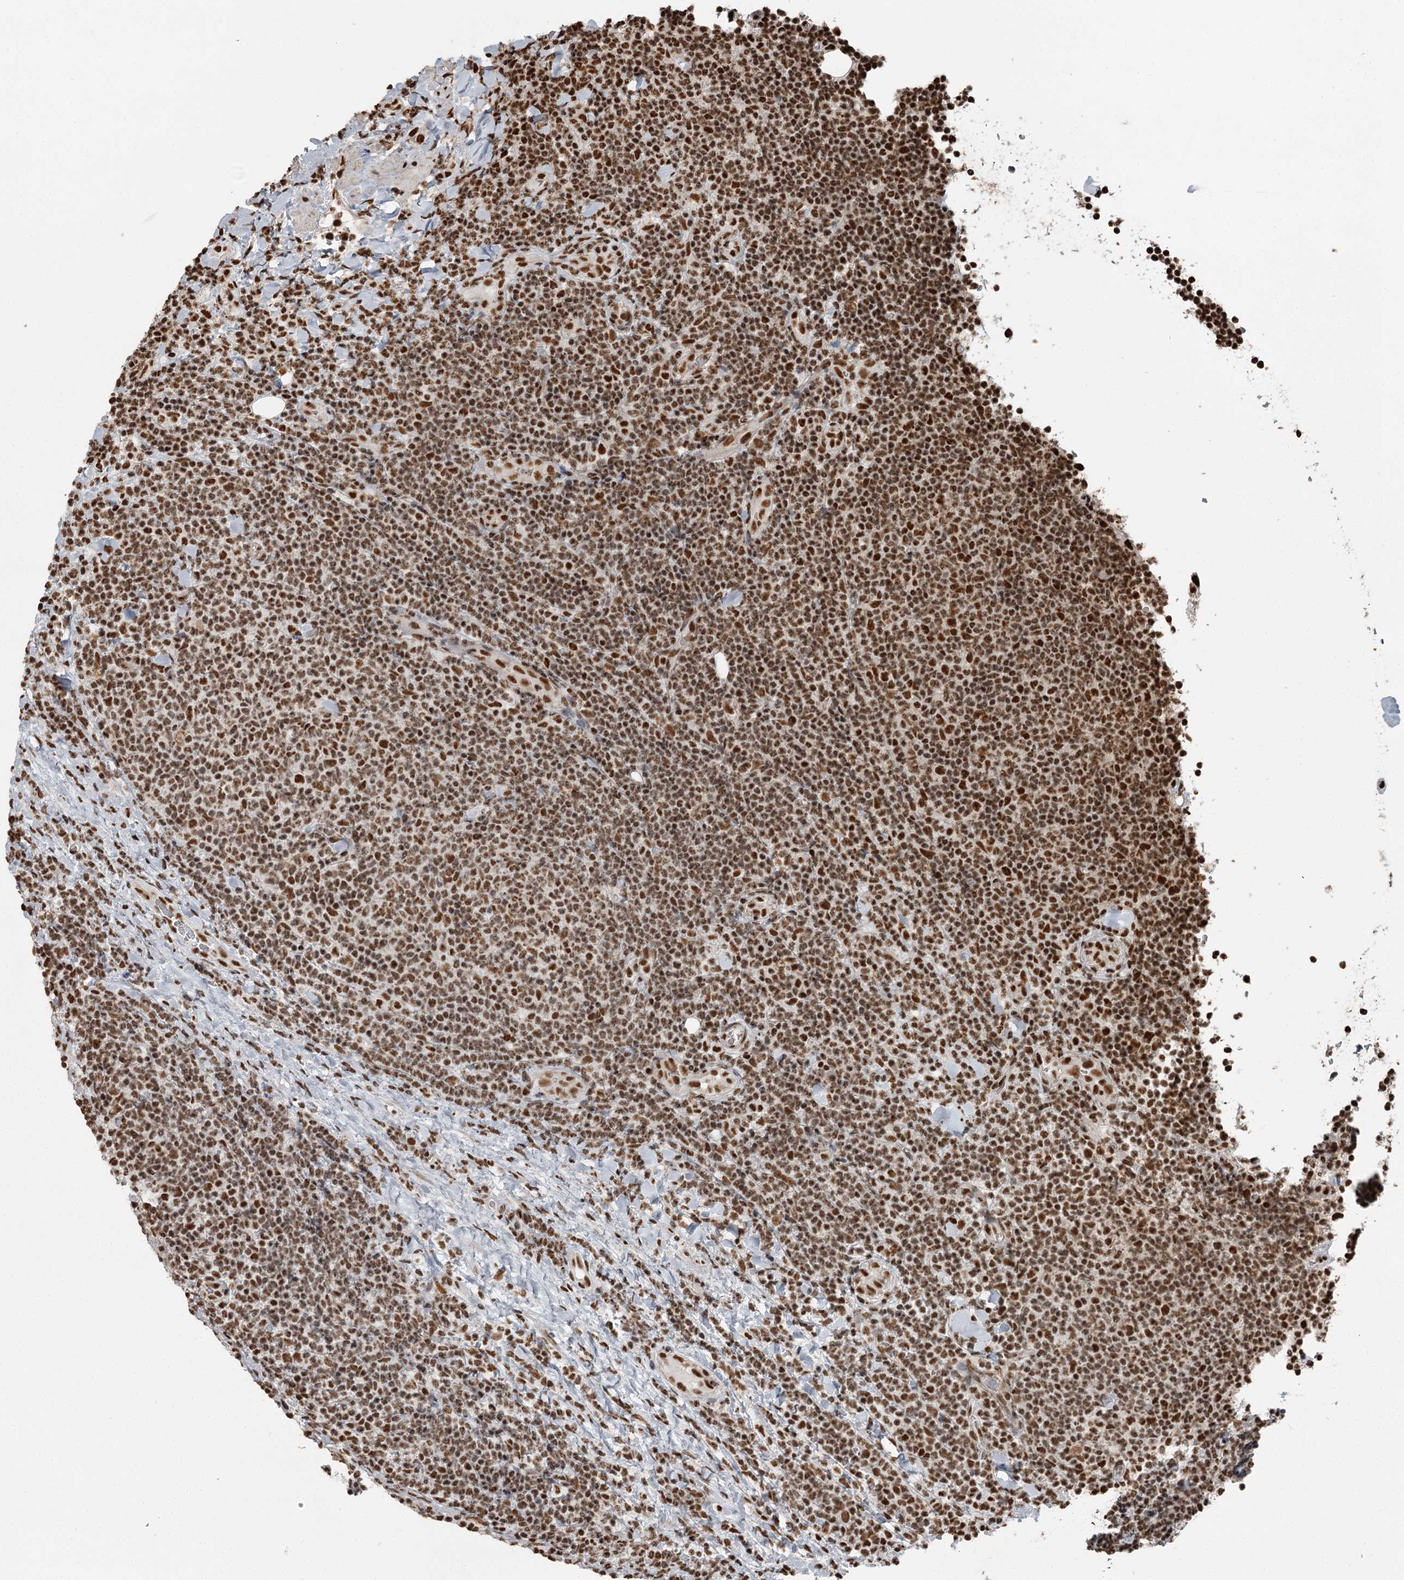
{"staining": {"intensity": "strong", "quantity": ">75%", "location": "nuclear"}, "tissue": "lymphoma", "cell_type": "Tumor cells", "image_type": "cancer", "snomed": [{"axis": "morphology", "description": "Malignant lymphoma, non-Hodgkin's type, Low grade"}, {"axis": "topography", "description": "Lymph node"}], "caption": "This image exhibits low-grade malignant lymphoma, non-Hodgkin's type stained with immunohistochemistry (IHC) to label a protein in brown. The nuclear of tumor cells show strong positivity for the protein. Nuclei are counter-stained blue.", "gene": "RBBP7", "patient": {"sex": "male", "age": 66}}